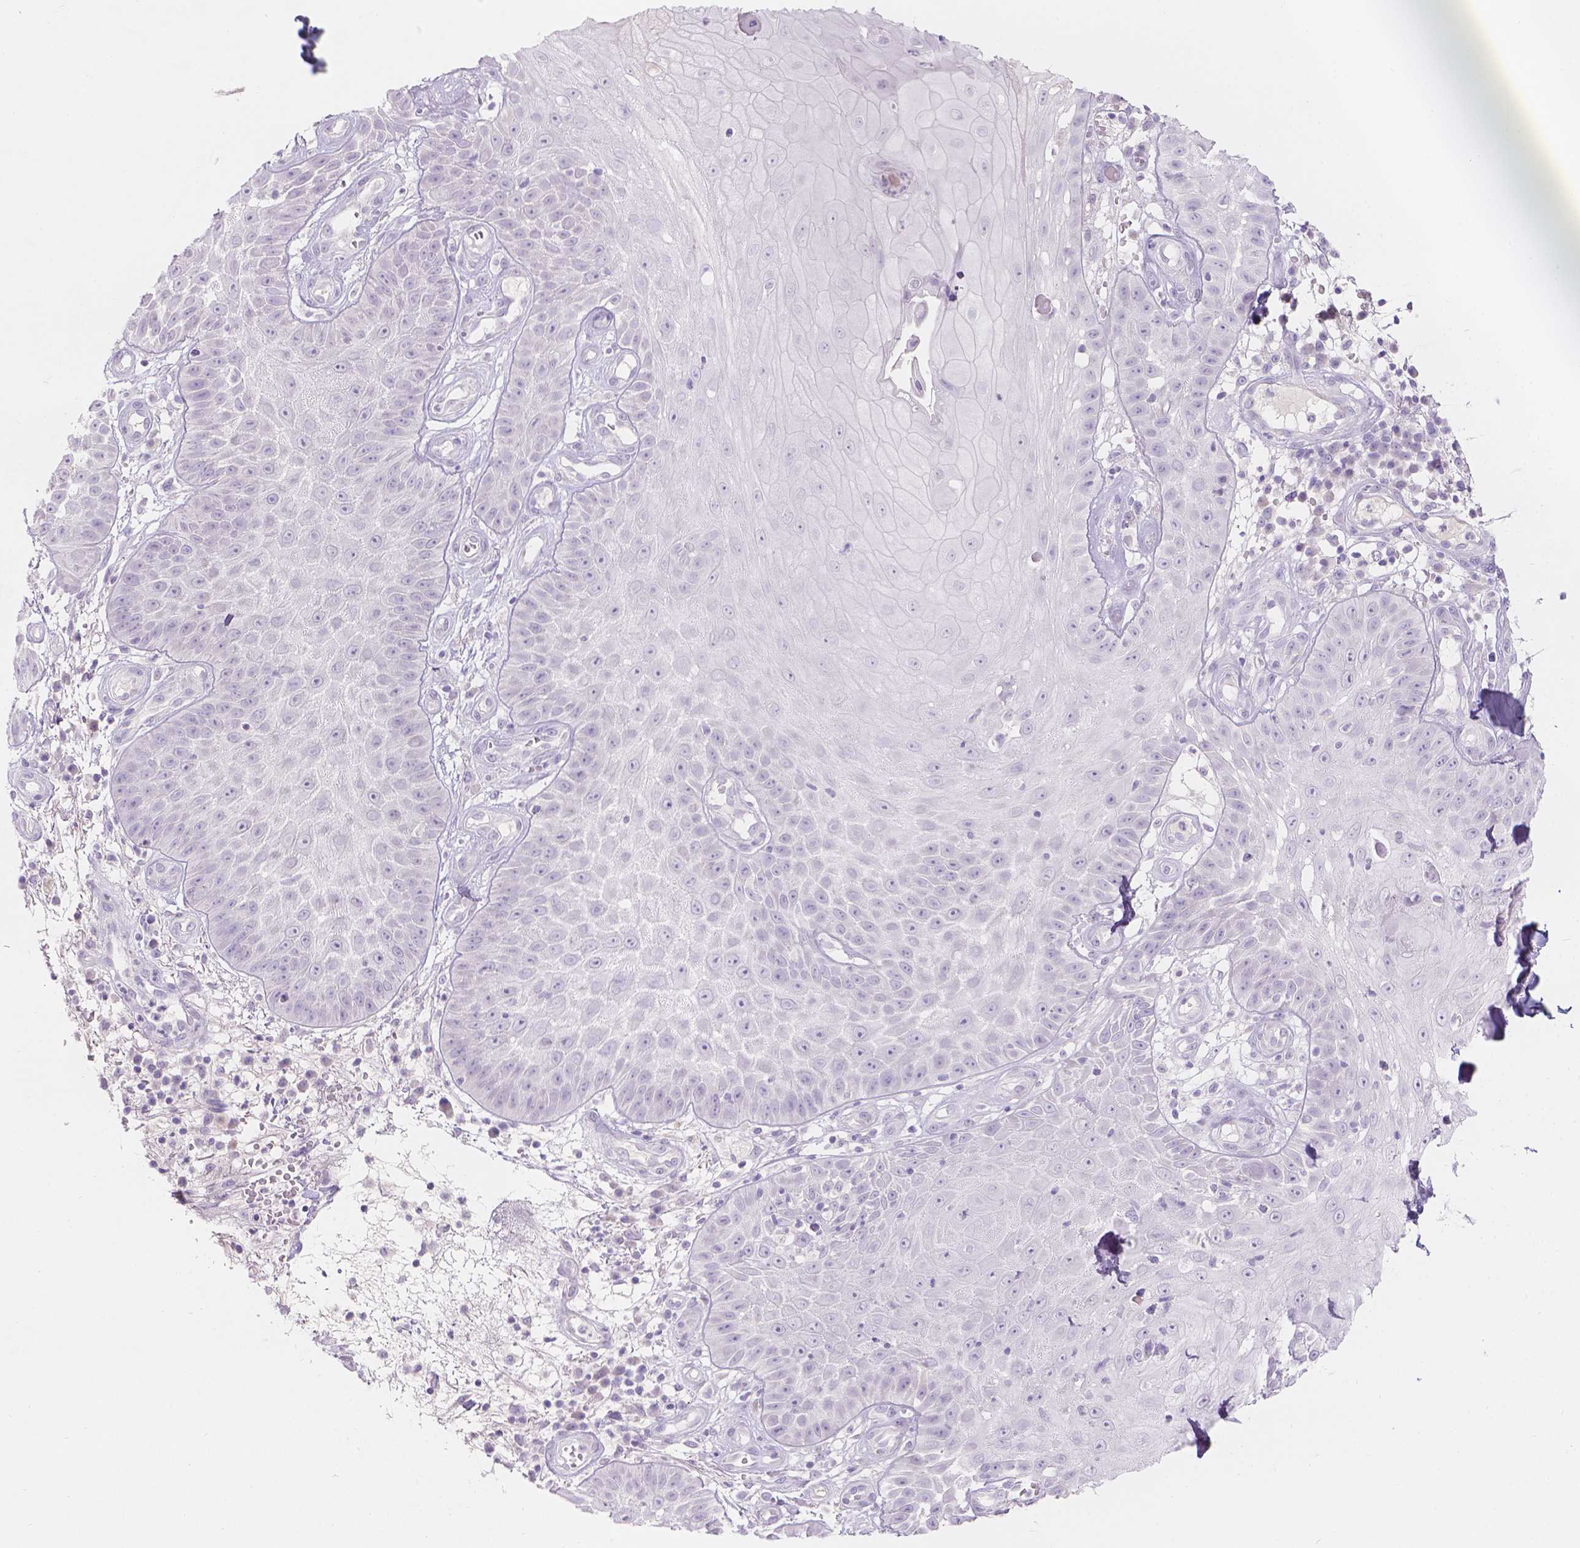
{"staining": {"intensity": "negative", "quantity": "none", "location": "none"}, "tissue": "skin cancer", "cell_type": "Tumor cells", "image_type": "cancer", "snomed": [{"axis": "morphology", "description": "Squamous cell carcinoma, NOS"}, {"axis": "topography", "description": "Skin"}], "caption": "Immunohistochemistry (IHC) histopathology image of human skin cancer (squamous cell carcinoma) stained for a protein (brown), which exhibits no positivity in tumor cells. The staining is performed using DAB brown chromogen with nuclei counter-stained in using hematoxylin.", "gene": "HTN3", "patient": {"sex": "male", "age": 70}}